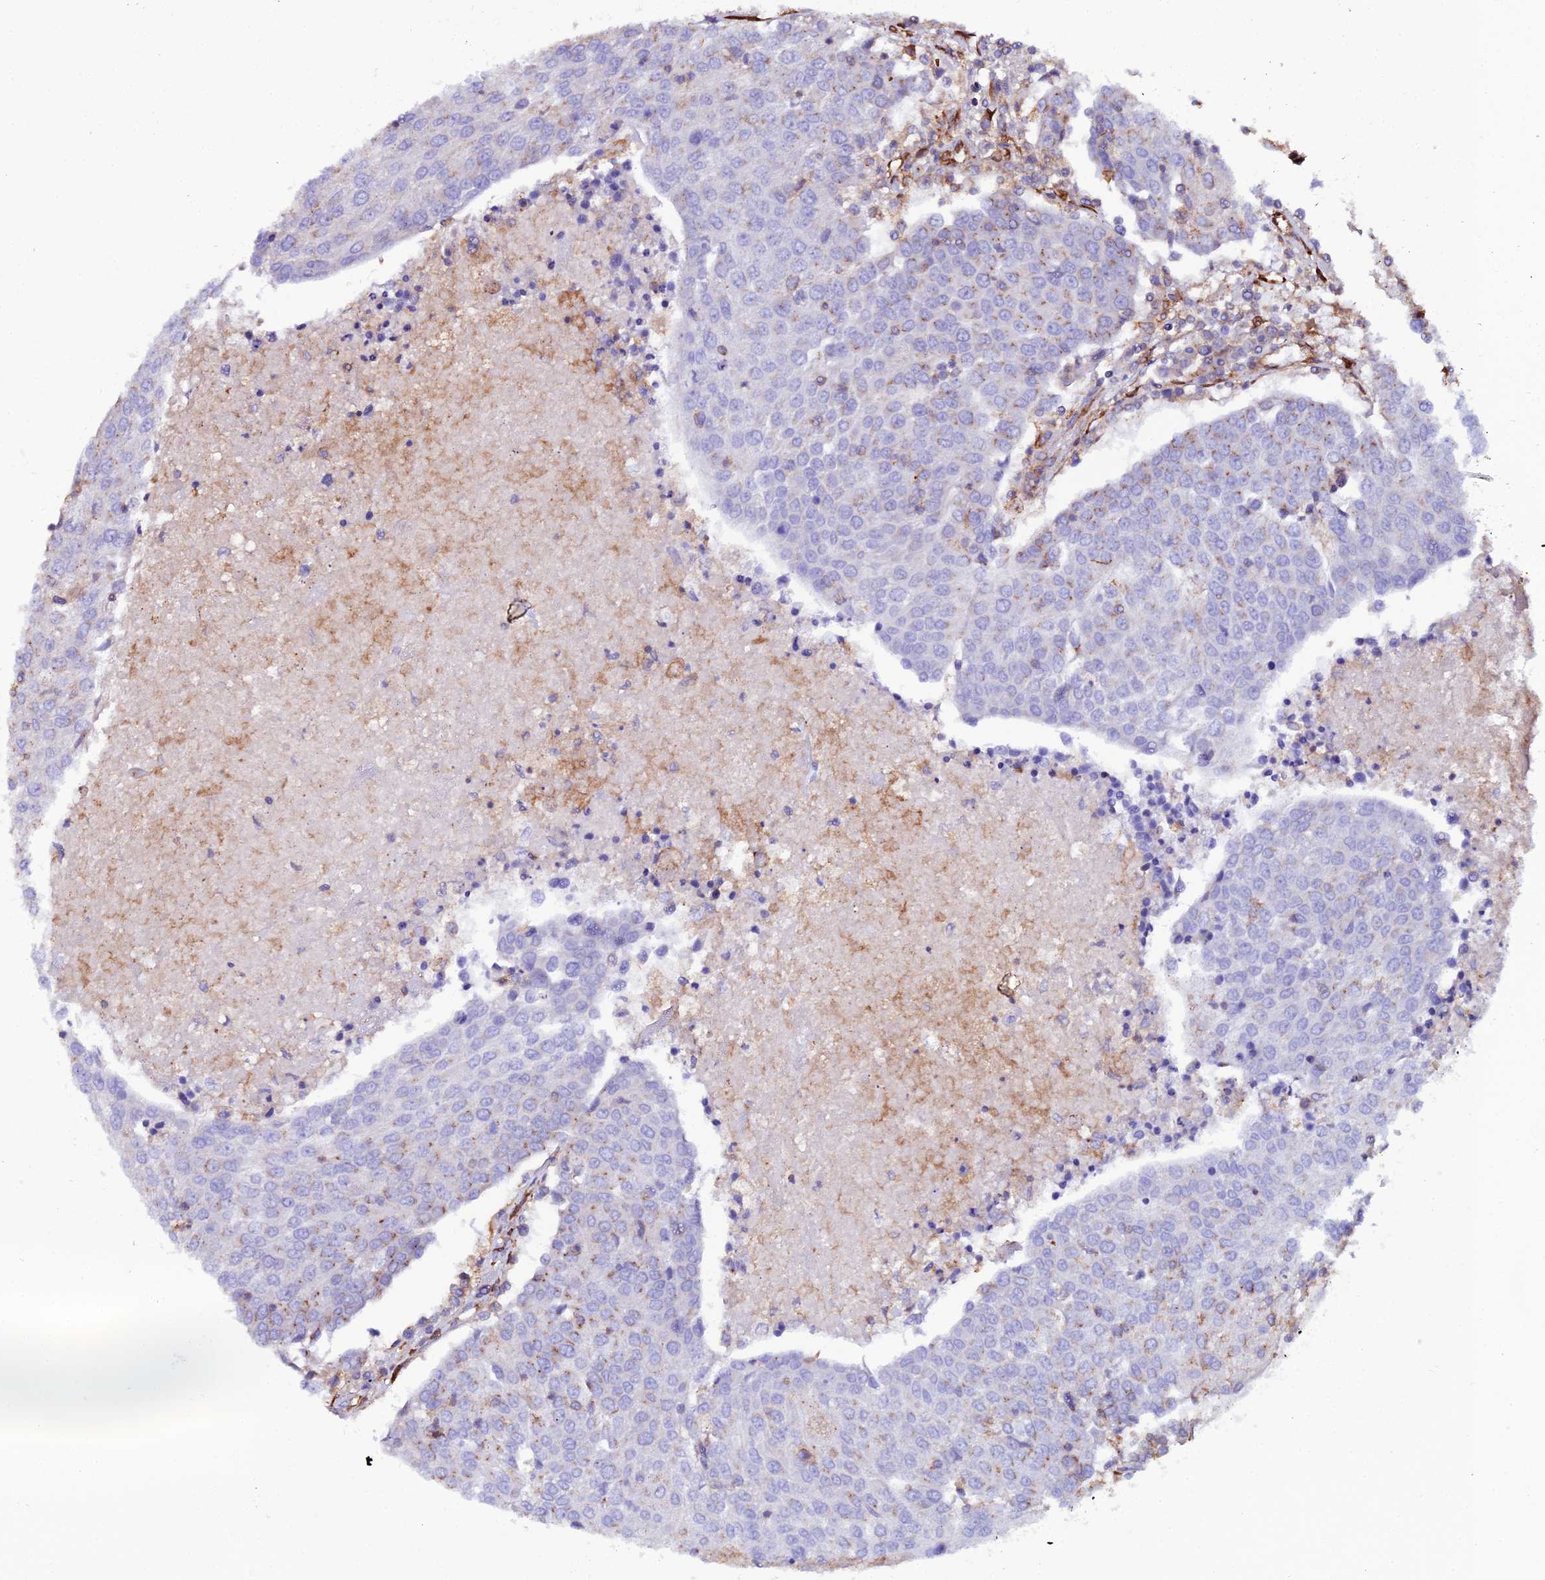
{"staining": {"intensity": "negative", "quantity": "none", "location": "none"}, "tissue": "urothelial cancer", "cell_type": "Tumor cells", "image_type": "cancer", "snomed": [{"axis": "morphology", "description": "Urothelial carcinoma, High grade"}, {"axis": "topography", "description": "Urinary bladder"}], "caption": "Immunohistochemistry (IHC) of urothelial cancer reveals no staining in tumor cells.", "gene": "TRPV2", "patient": {"sex": "female", "age": 85}}